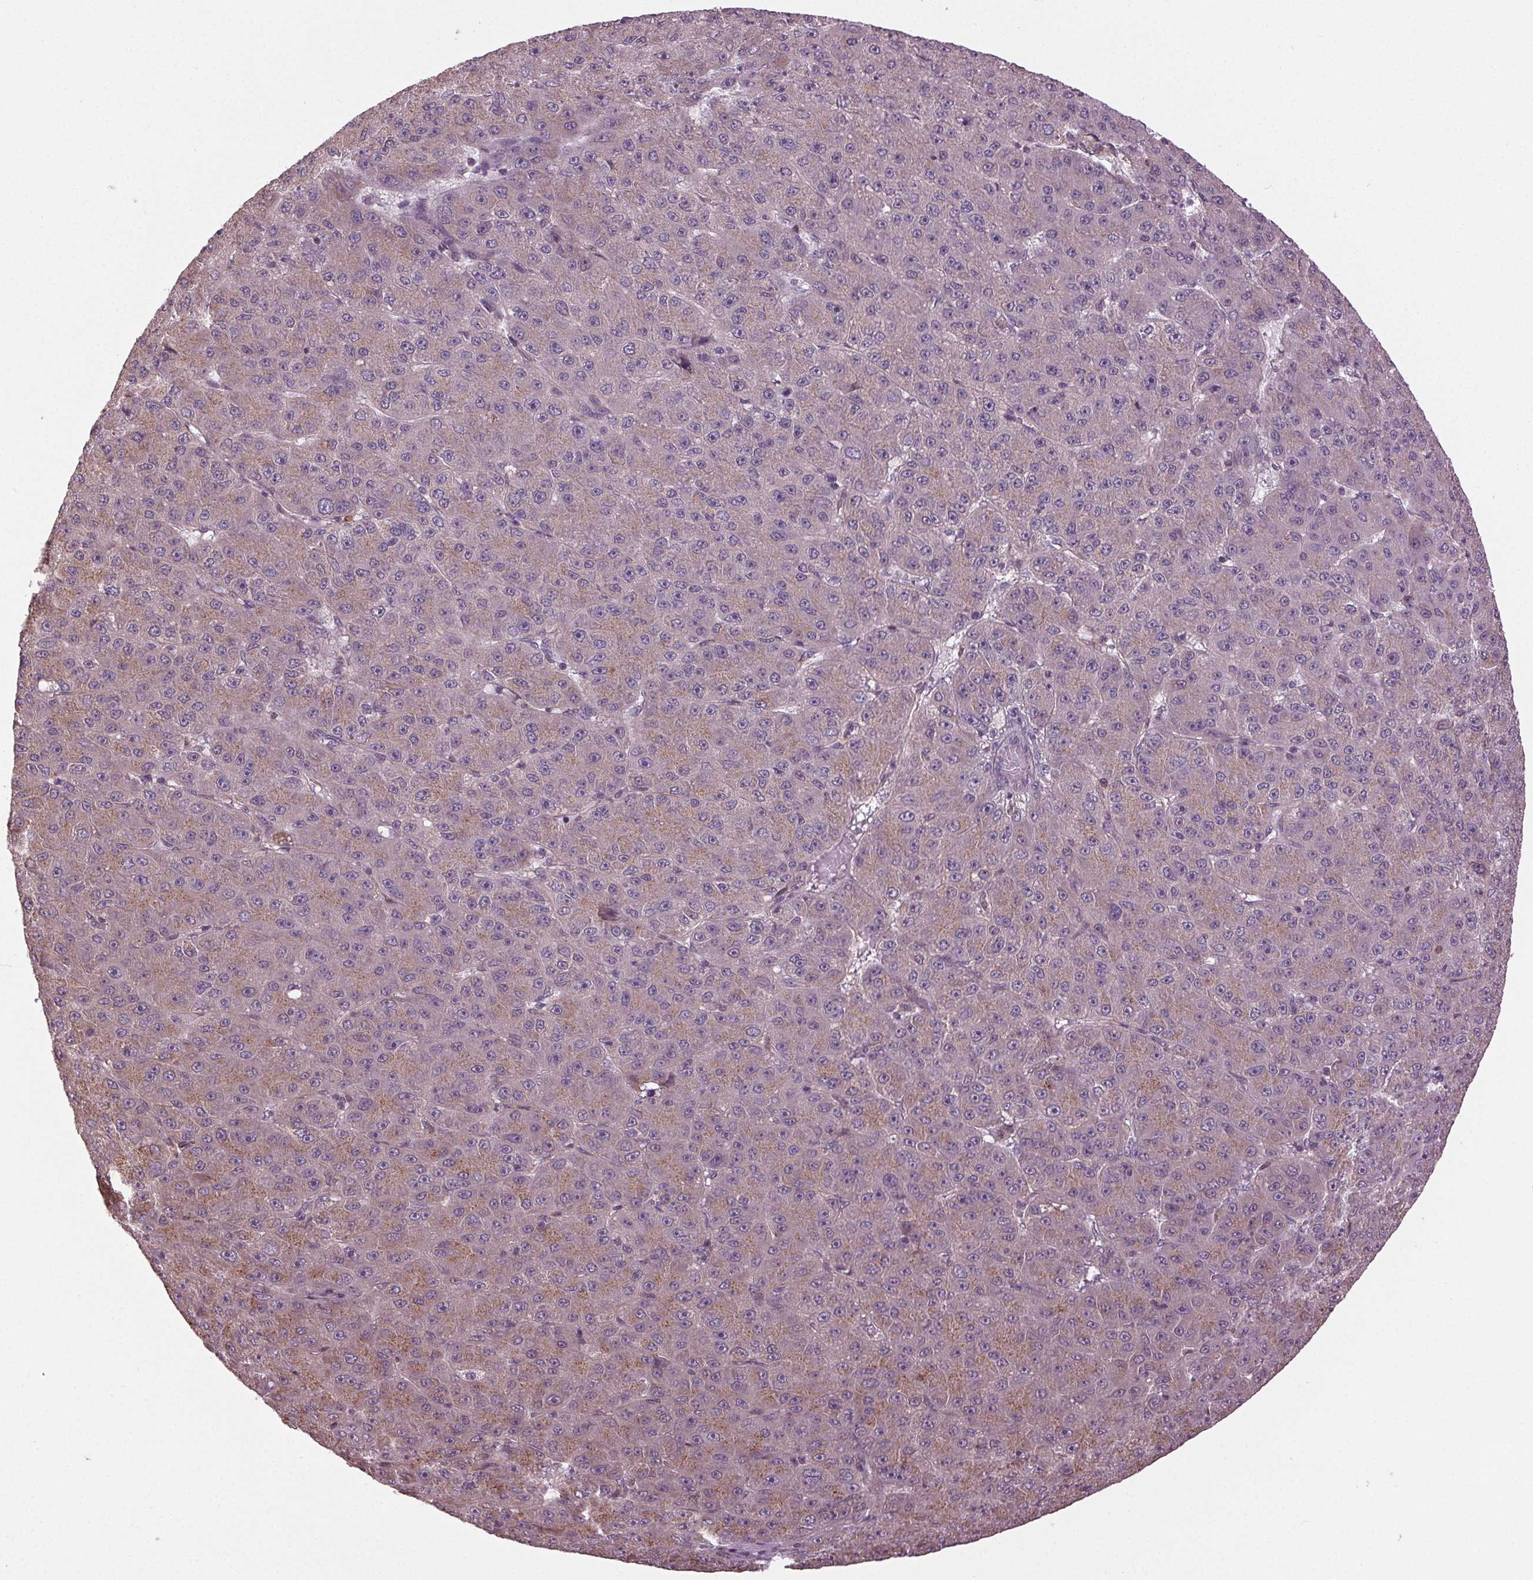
{"staining": {"intensity": "weak", "quantity": "25%-75%", "location": "cytoplasmic/membranous"}, "tissue": "liver cancer", "cell_type": "Tumor cells", "image_type": "cancer", "snomed": [{"axis": "morphology", "description": "Carcinoma, Hepatocellular, NOS"}, {"axis": "topography", "description": "Liver"}], "caption": "Tumor cells exhibit low levels of weak cytoplasmic/membranous staining in about 25%-75% of cells in human liver cancer (hepatocellular carcinoma).", "gene": "BSDC1", "patient": {"sex": "male", "age": 67}}